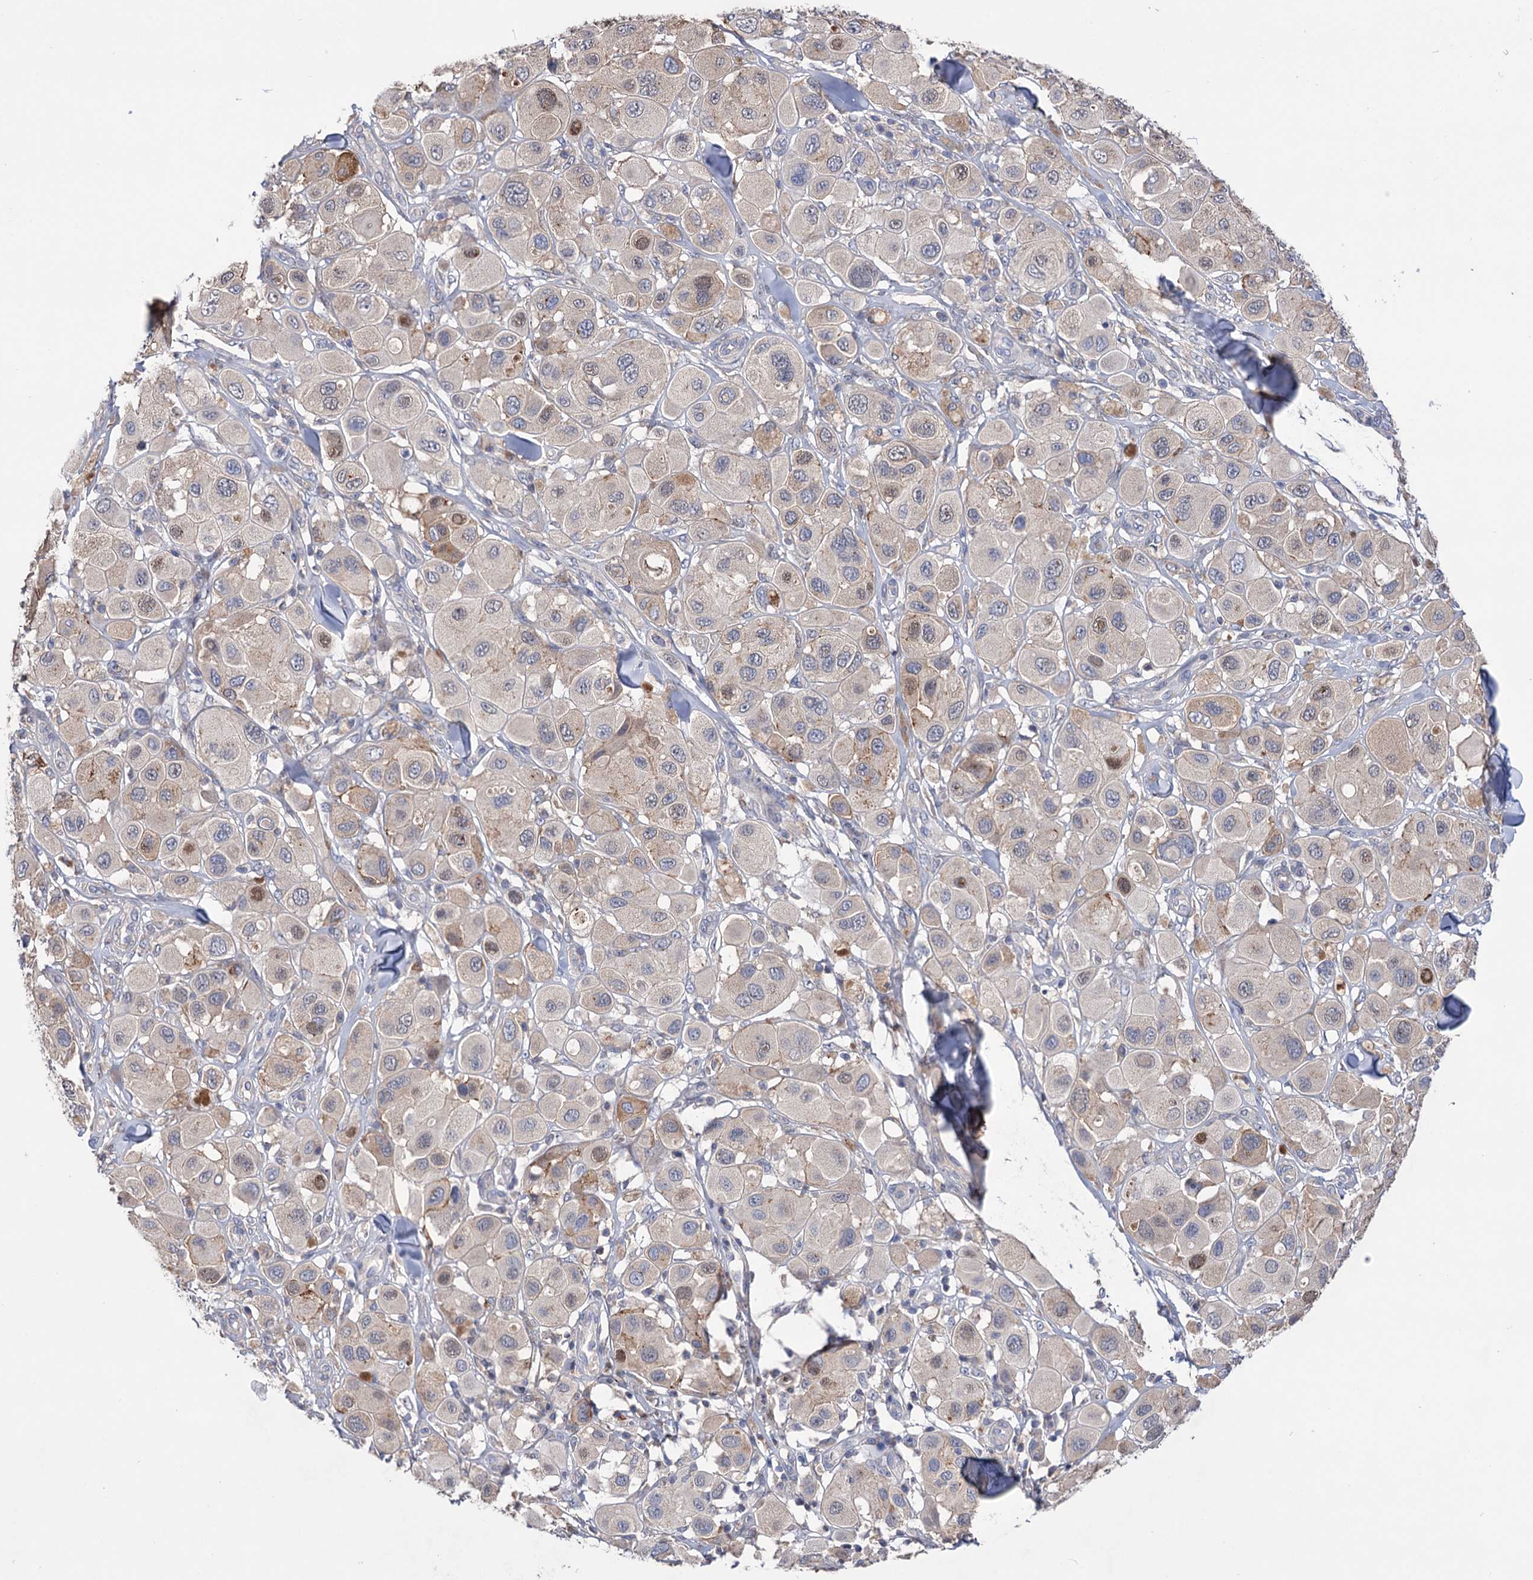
{"staining": {"intensity": "weak", "quantity": "<25%", "location": "cytoplasmic/membranous"}, "tissue": "melanoma", "cell_type": "Tumor cells", "image_type": "cancer", "snomed": [{"axis": "morphology", "description": "Malignant melanoma, Metastatic site"}, {"axis": "topography", "description": "Skin"}], "caption": "Tumor cells show no significant positivity in malignant melanoma (metastatic site).", "gene": "BBS4", "patient": {"sex": "male", "age": 41}}